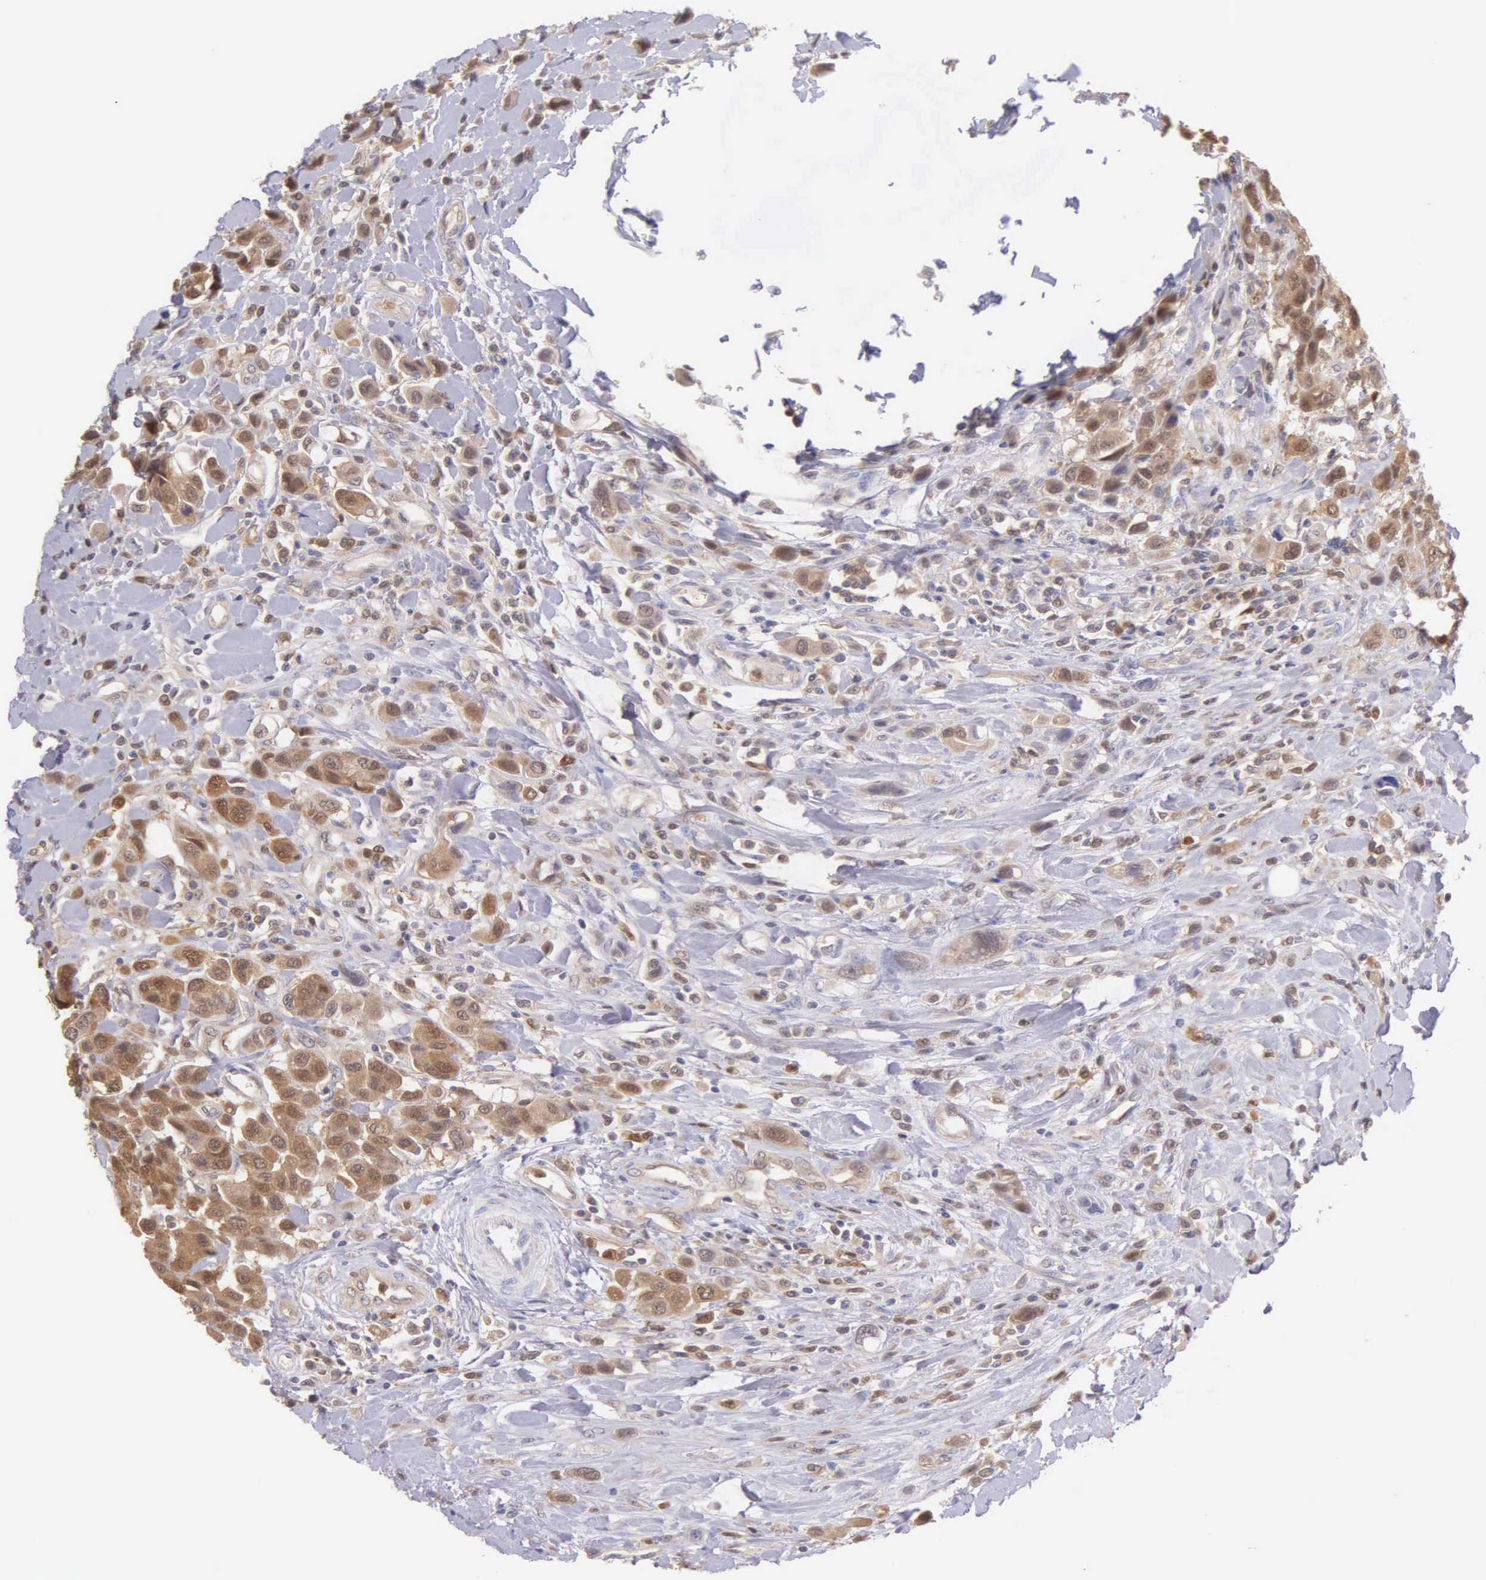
{"staining": {"intensity": "moderate", "quantity": ">75%", "location": "cytoplasmic/membranous"}, "tissue": "urothelial cancer", "cell_type": "Tumor cells", "image_type": "cancer", "snomed": [{"axis": "morphology", "description": "Urothelial carcinoma, High grade"}, {"axis": "topography", "description": "Urinary bladder"}], "caption": "Immunohistochemistry micrograph of neoplastic tissue: urothelial carcinoma (high-grade) stained using IHC reveals medium levels of moderate protein expression localized specifically in the cytoplasmic/membranous of tumor cells, appearing as a cytoplasmic/membranous brown color.", "gene": "BID", "patient": {"sex": "male", "age": 50}}